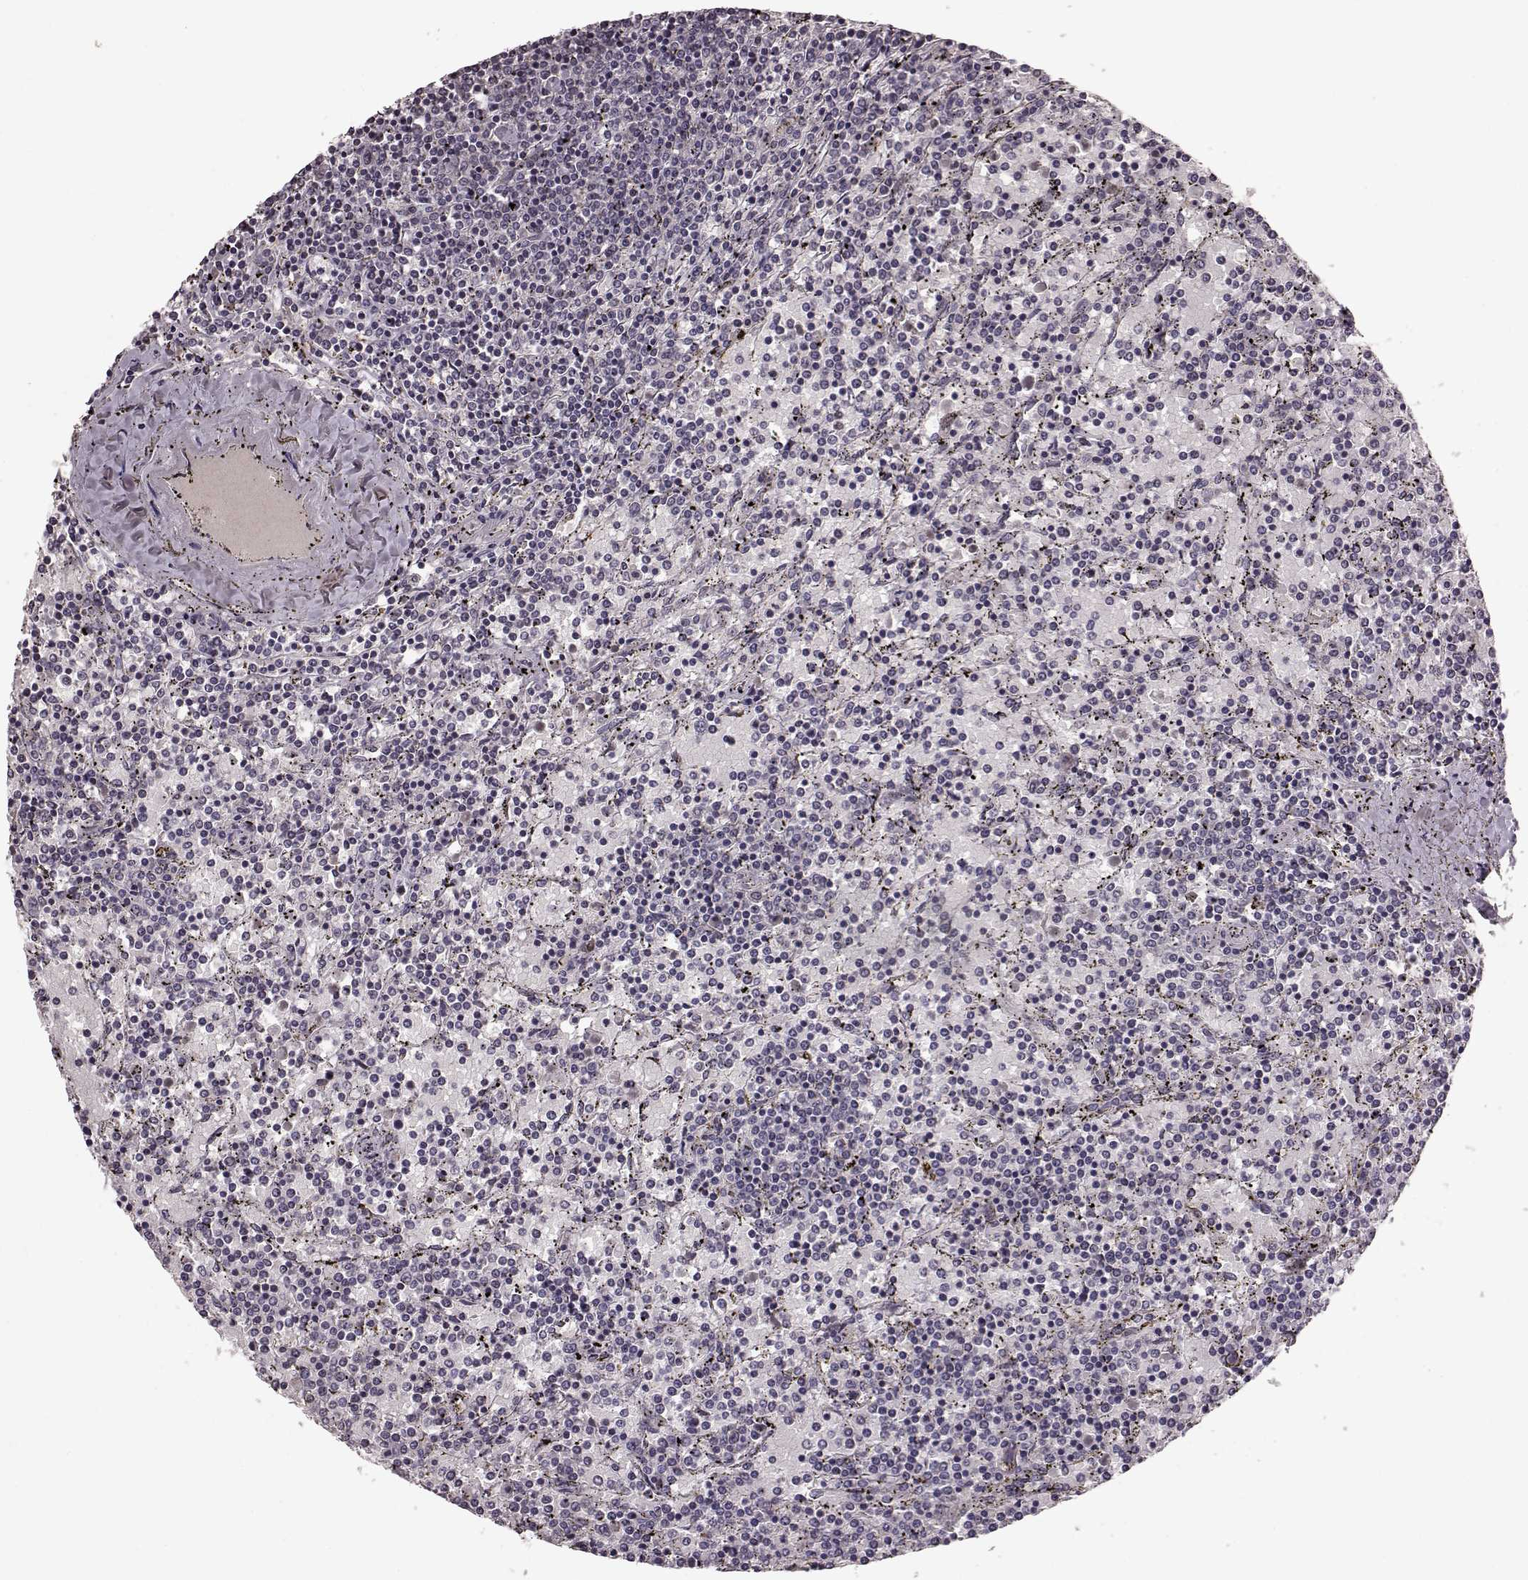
{"staining": {"intensity": "negative", "quantity": "none", "location": "none"}, "tissue": "lymphoma", "cell_type": "Tumor cells", "image_type": "cancer", "snomed": [{"axis": "morphology", "description": "Malignant lymphoma, non-Hodgkin's type, Low grade"}, {"axis": "topography", "description": "Spleen"}], "caption": "DAB (3,3'-diaminobenzidine) immunohistochemical staining of human malignant lymphoma, non-Hodgkin's type (low-grade) exhibits no significant staining in tumor cells.", "gene": "NRL", "patient": {"sex": "female", "age": 77}}